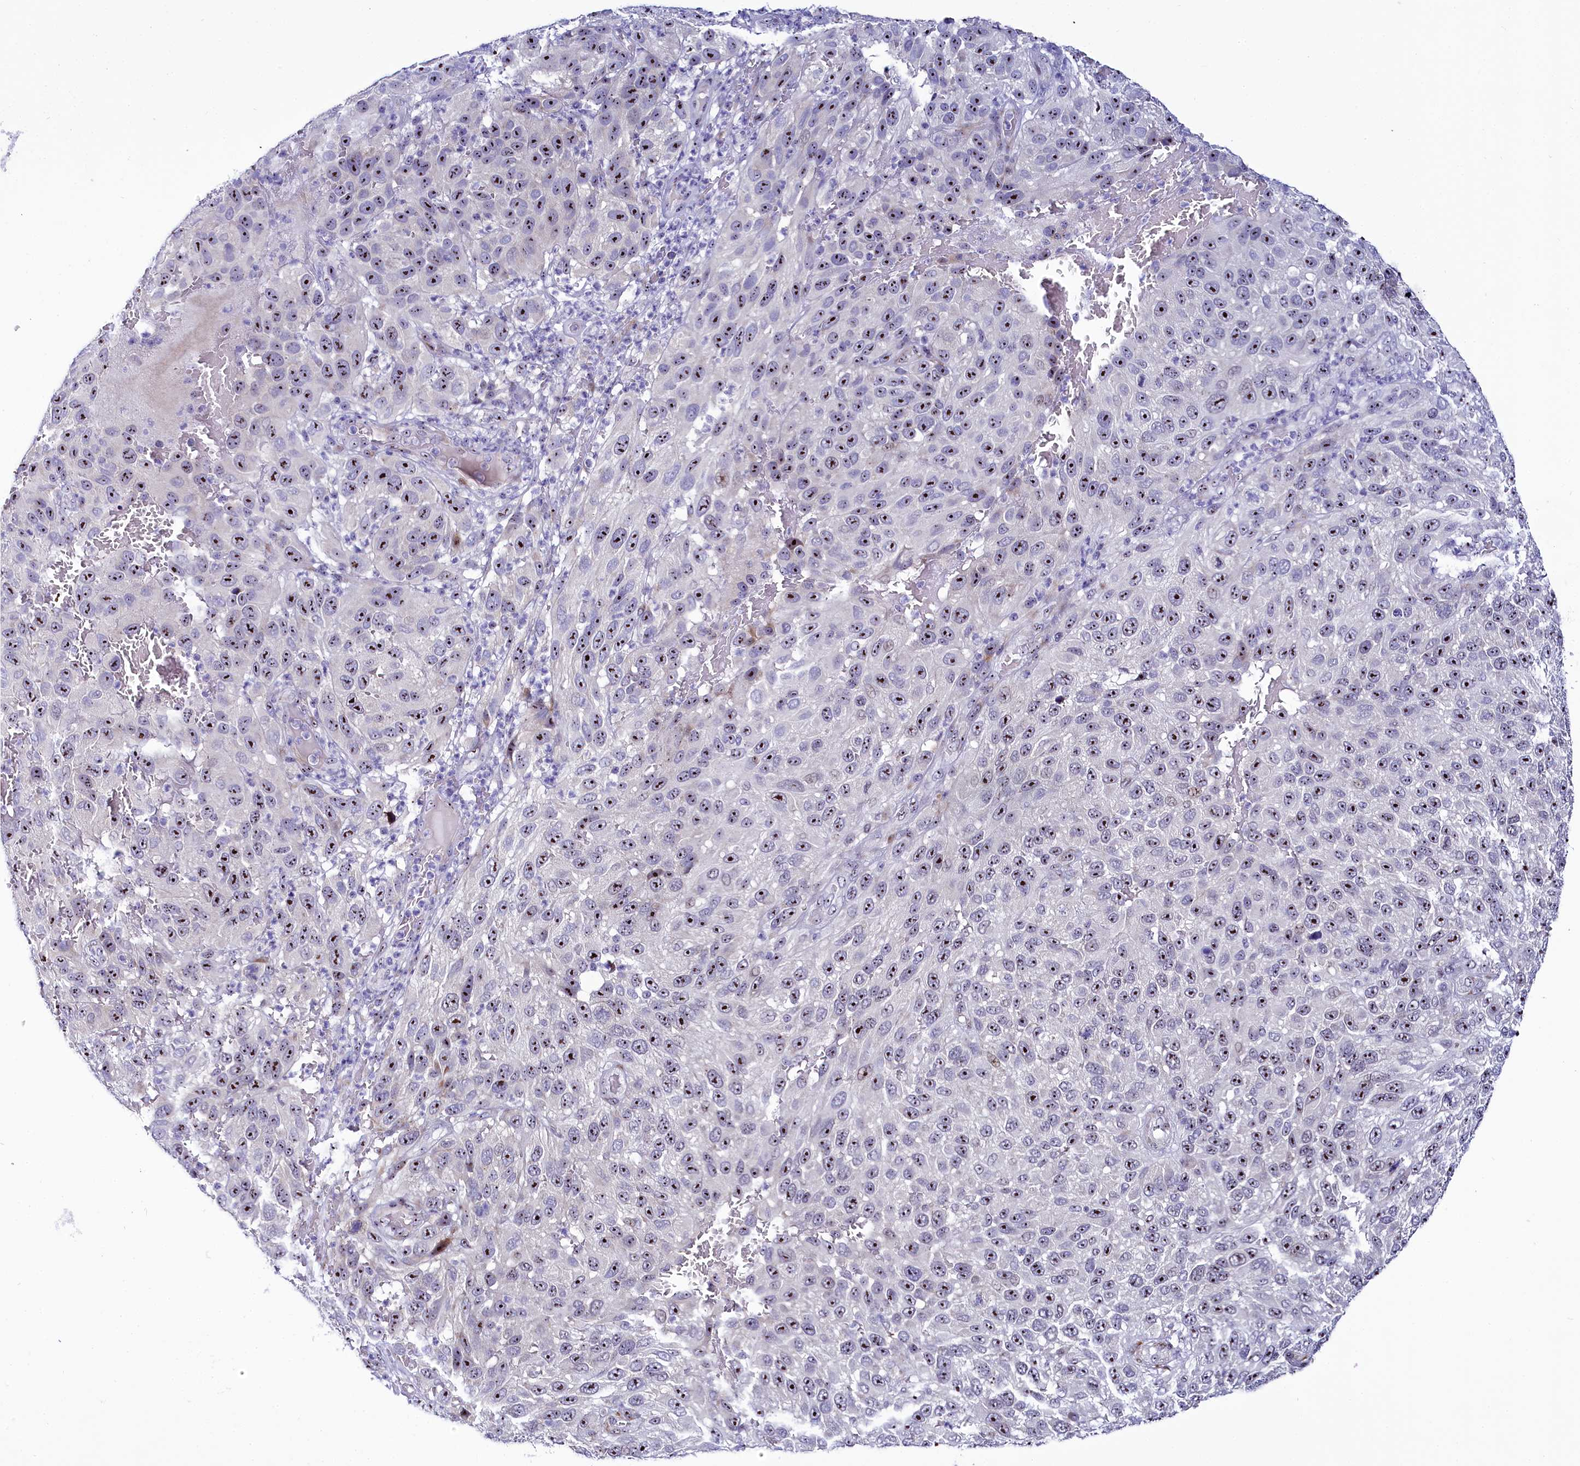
{"staining": {"intensity": "moderate", "quantity": ">75%", "location": "nuclear"}, "tissue": "melanoma", "cell_type": "Tumor cells", "image_type": "cancer", "snomed": [{"axis": "morphology", "description": "Malignant melanoma, NOS"}, {"axis": "topography", "description": "Skin"}], "caption": "Moderate nuclear protein positivity is appreciated in about >75% of tumor cells in malignant melanoma. The protein is shown in brown color, while the nuclei are stained blue.", "gene": "TCOF1", "patient": {"sex": "female", "age": 96}}